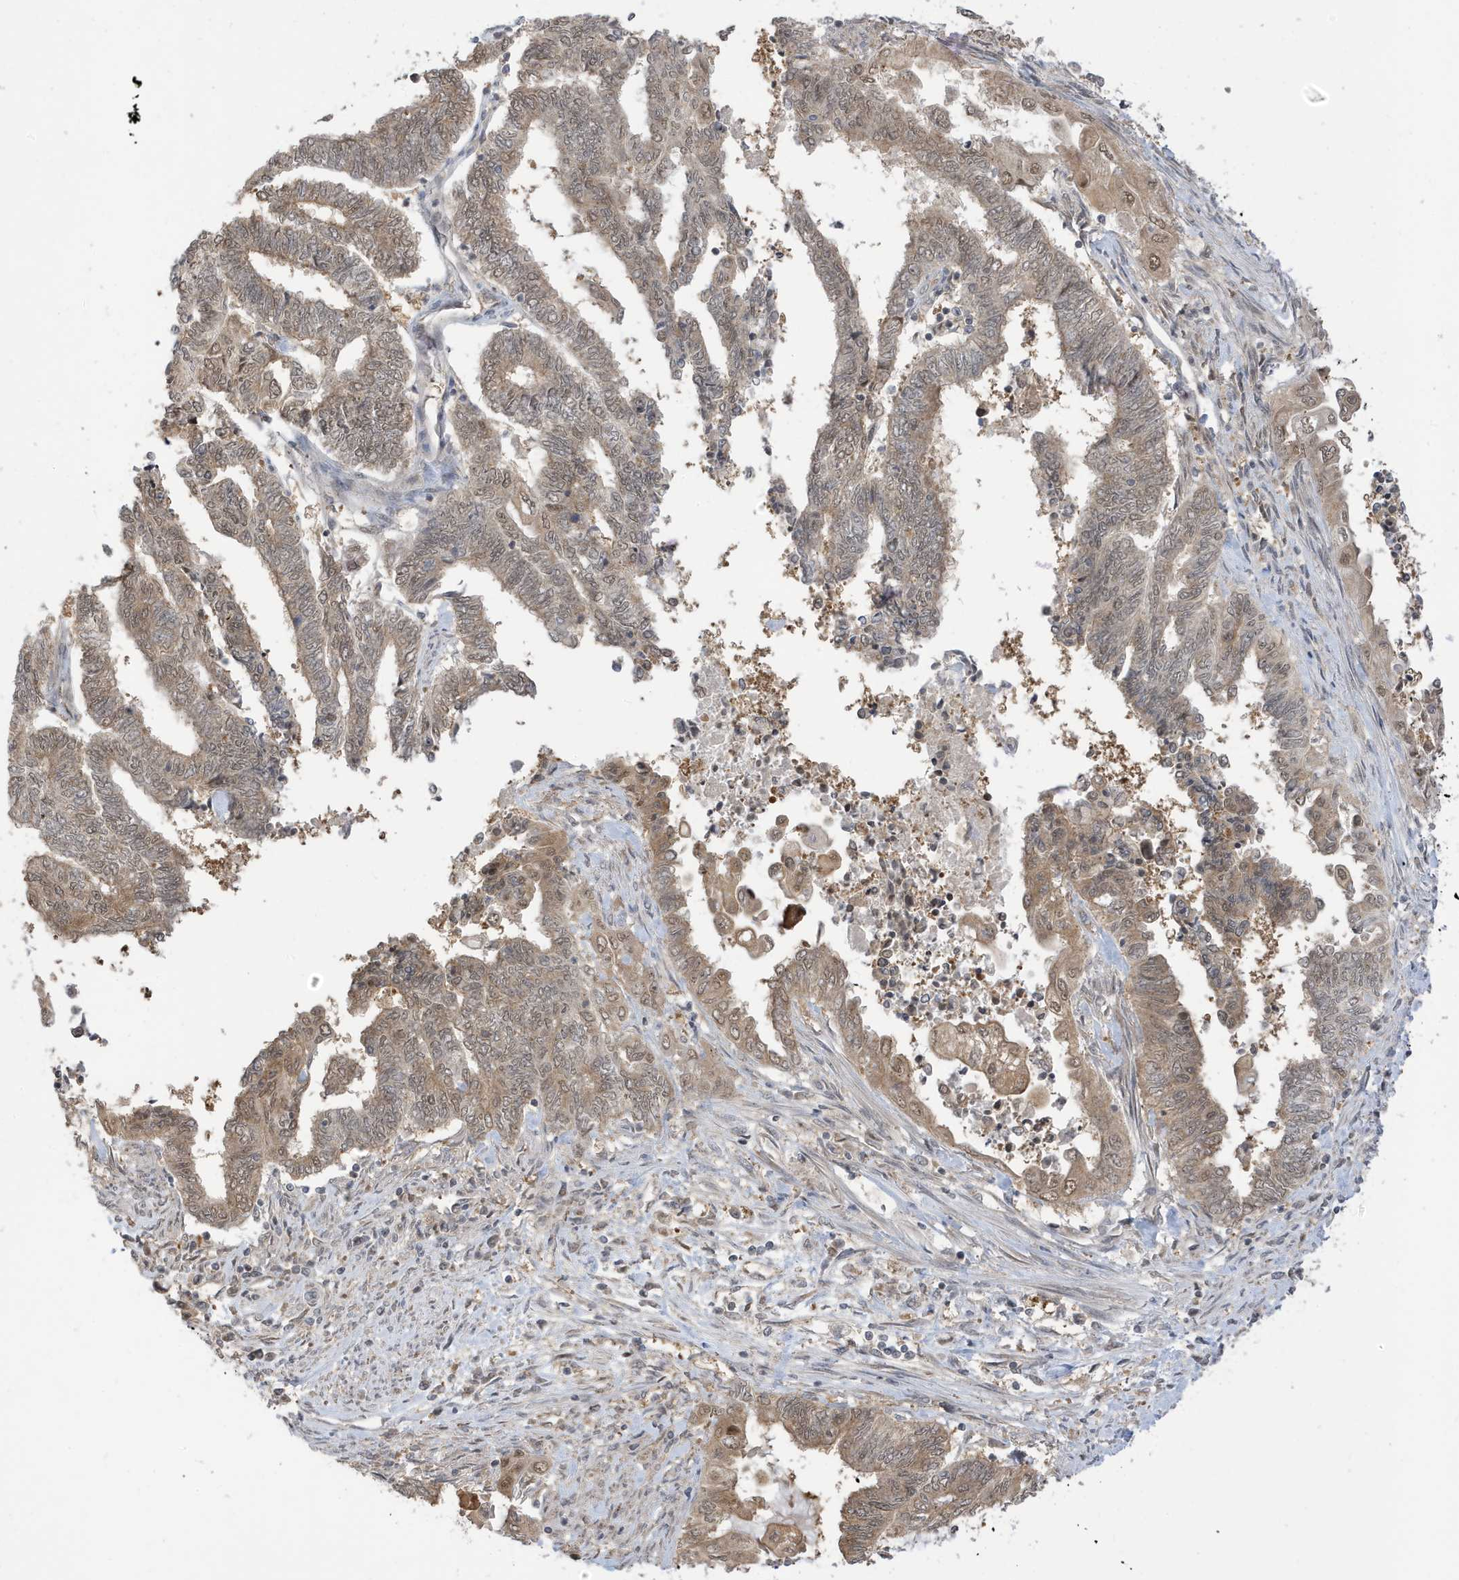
{"staining": {"intensity": "moderate", "quantity": ">75%", "location": "cytoplasmic/membranous,nuclear"}, "tissue": "endometrial cancer", "cell_type": "Tumor cells", "image_type": "cancer", "snomed": [{"axis": "morphology", "description": "Adenocarcinoma, NOS"}, {"axis": "topography", "description": "Uterus"}, {"axis": "topography", "description": "Endometrium"}], "caption": "Immunohistochemical staining of human endometrial cancer shows moderate cytoplasmic/membranous and nuclear protein positivity in about >75% of tumor cells. The staining is performed using DAB brown chromogen to label protein expression. The nuclei are counter-stained blue using hematoxylin.", "gene": "TAB3", "patient": {"sex": "female", "age": 70}}